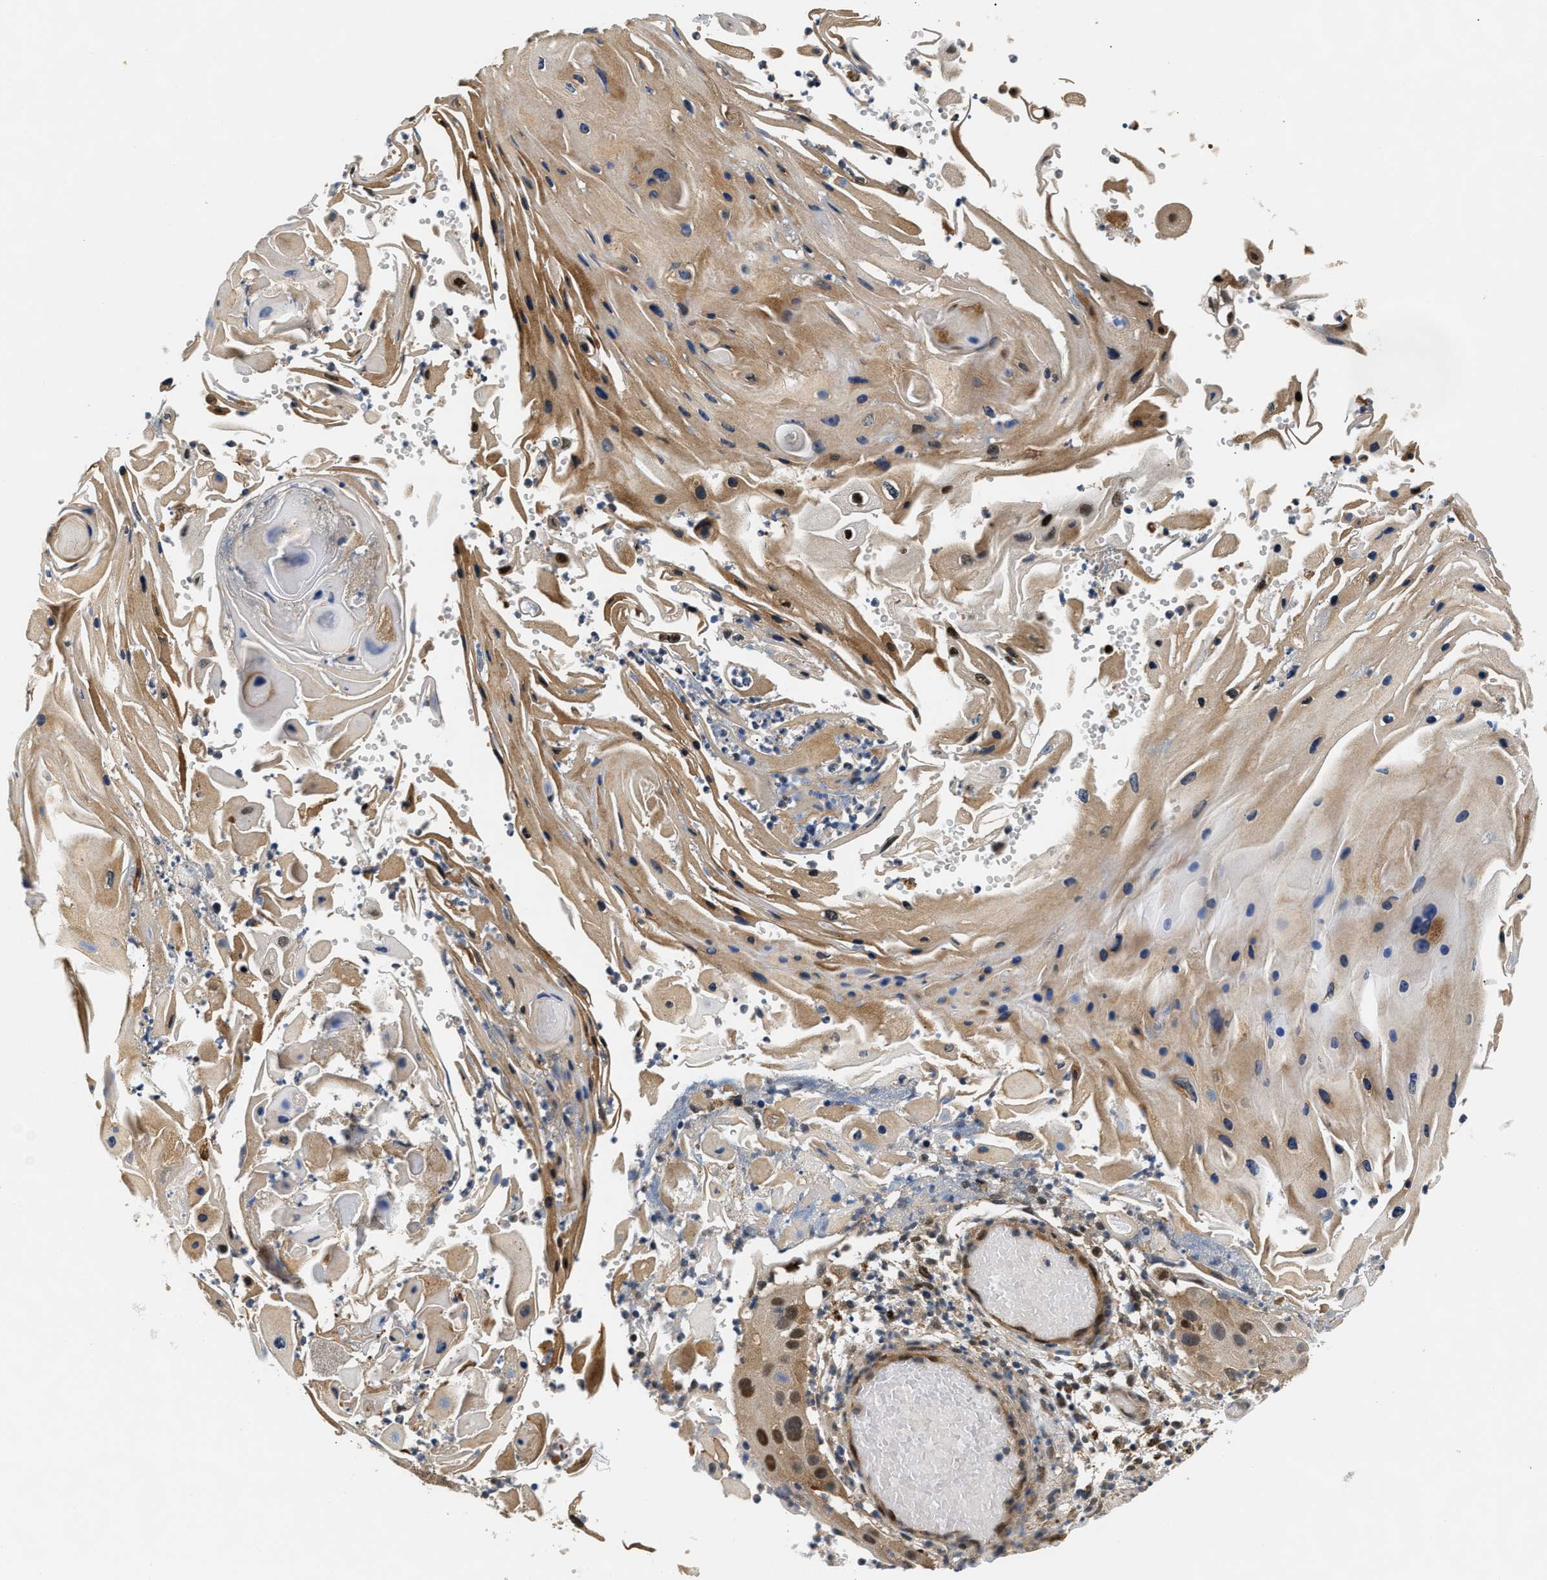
{"staining": {"intensity": "moderate", "quantity": ">75%", "location": "cytoplasmic/membranous,nuclear"}, "tissue": "skin cancer", "cell_type": "Tumor cells", "image_type": "cancer", "snomed": [{"axis": "morphology", "description": "Squamous cell carcinoma, NOS"}, {"axis": "topography", "description": "Skin"}], "caption": "Moderate cytoplasmic/membranous and nuclear expression for a protein is seen in about >75% of tumor cells of skin cancer using immunohistochemistry (IHC).", "gene": "LARP6", "patient": {"sex": "female", "age": 44}}